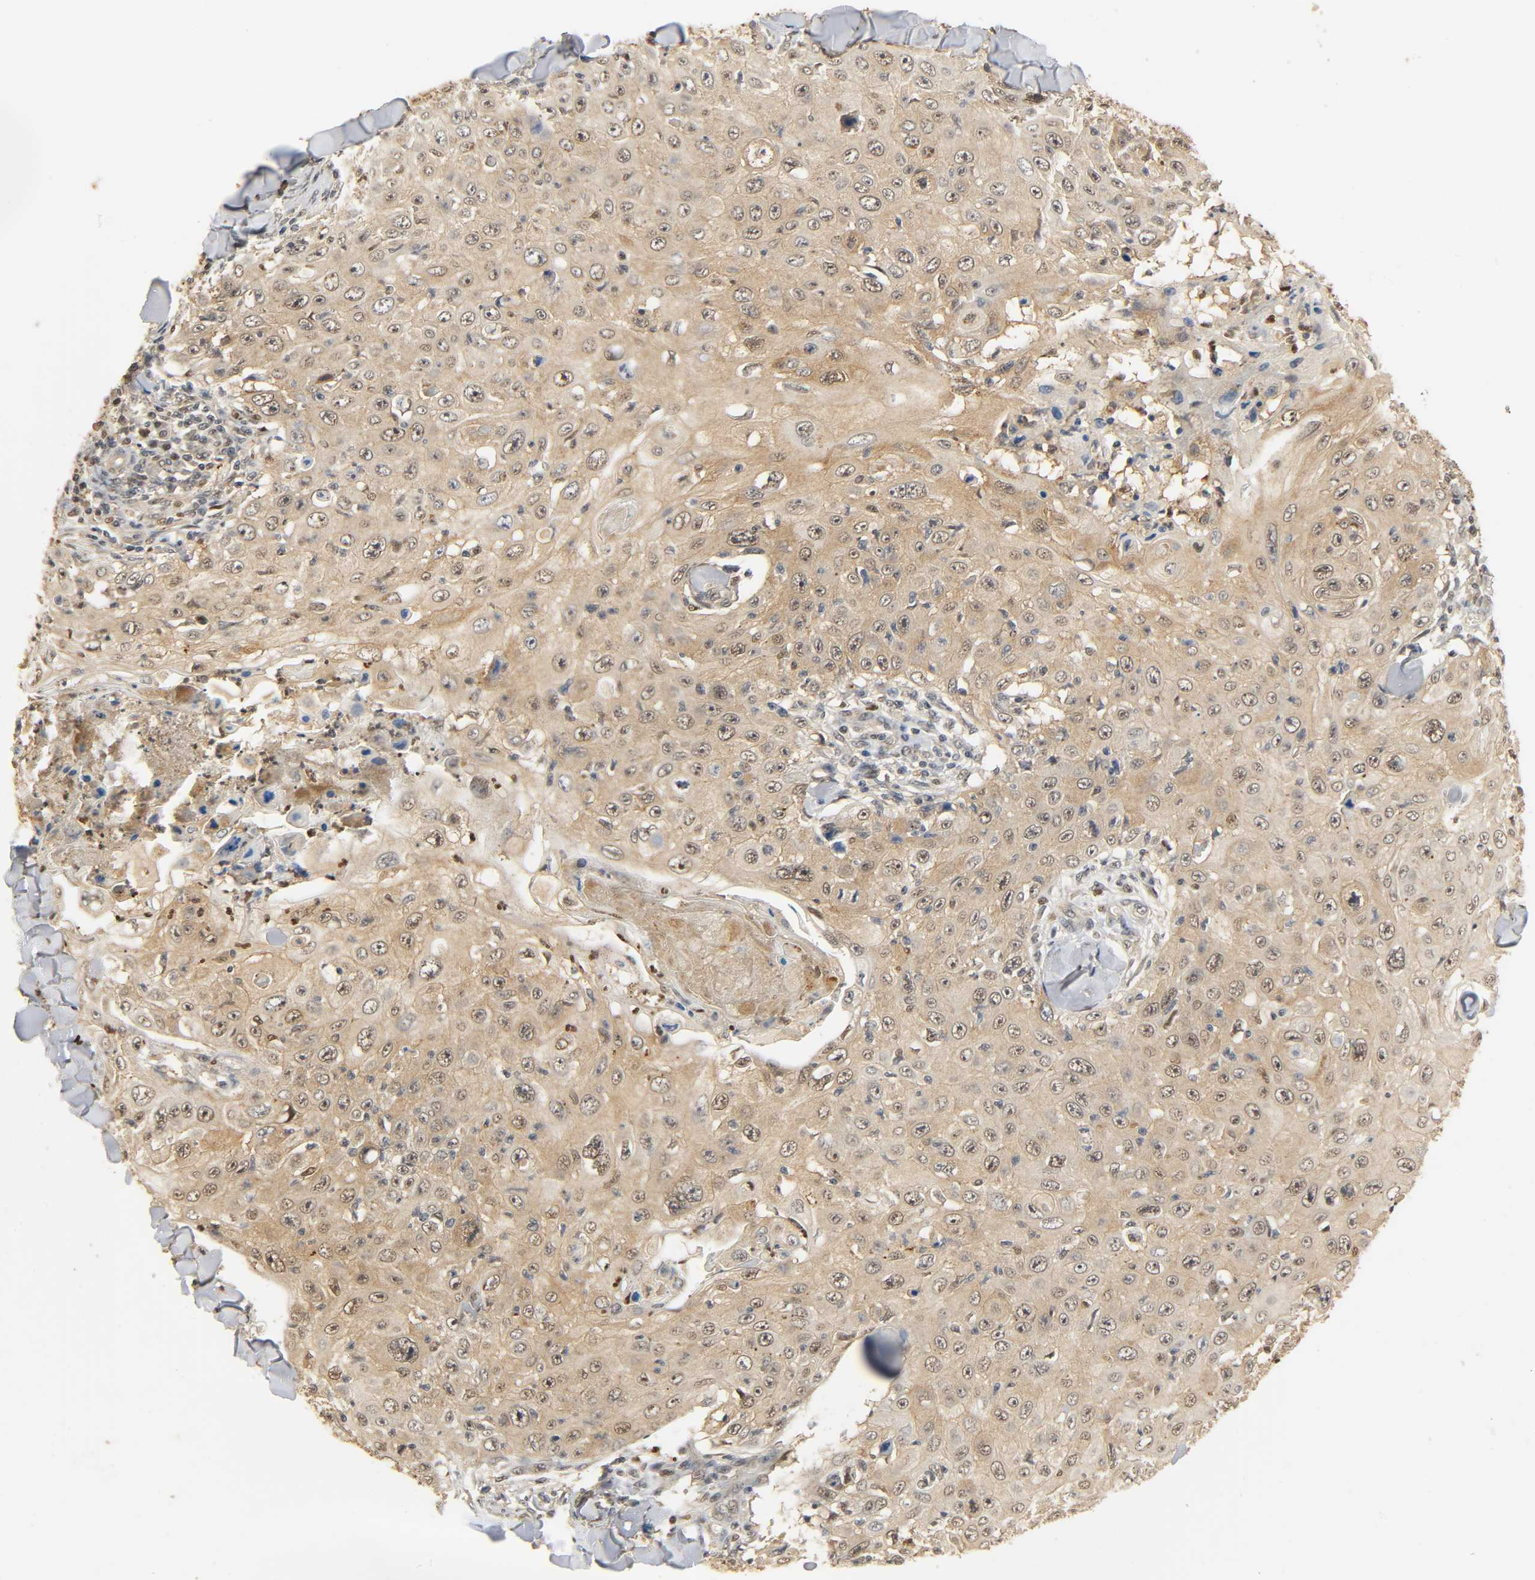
{"staining": {"intensity": "moderate", "quantity": ">75%", "location": "cytoplasmic/membranous"}, "tissue": "skin cancer", "cell_type": "Tumor cells", "image_type": "cancer", "snomed": [{"axis": "morphology", "description": "Squamous cell carcinoma, NOS"}, {"axis": "topography", "description": "Skin"}], "caption": "A micrograph showing moderate cytoplasmic/membranous expression in approximately >75% of tumor cells in skin cancer (squamous cell carcinoma), as visualized by brown immunohistochemical staining.", "gene": "ZFPM2", "patient": {"sex": "male", "age": 86}}